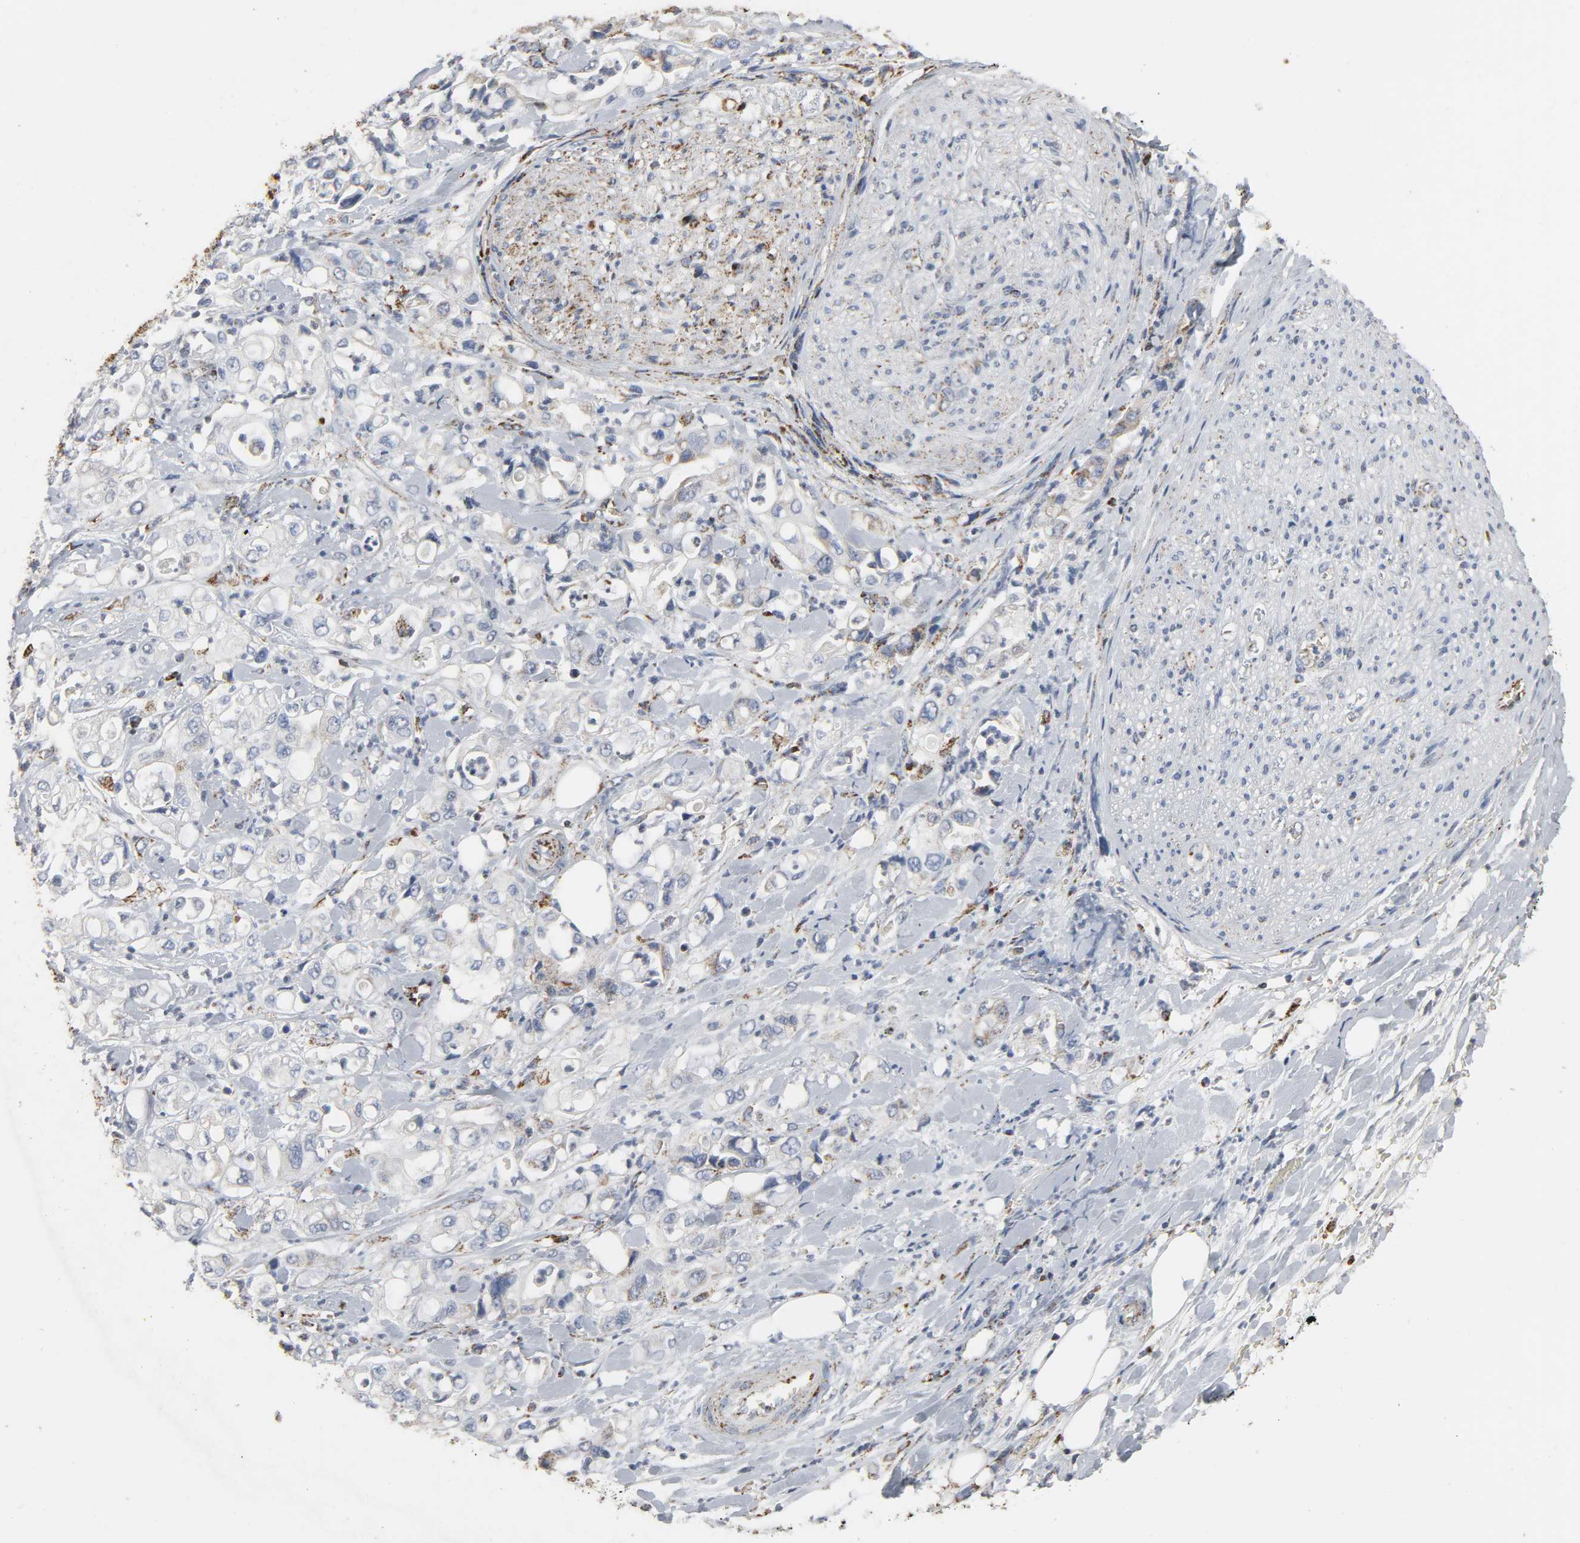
{"staining": {"intensity": "negative", "quantity": "none", "location": "none"}, "tissue": "pancreatic cancer", "cell_type": "Tumor cells", "image_type": "cancer", "snomed": [{"axis": "morphology", "description": "Adenocarcinoma, NOS"}, {"axis": "topography", "description": "Pancreas"}], "caption": "This is a photomicrograph of immunohistochemistry staining of pancreatic adenocarcinoma, which shows no positivity in tumor cells.", "gene": "ACAT1", "patient": {"sex": "male", "age": 70}}